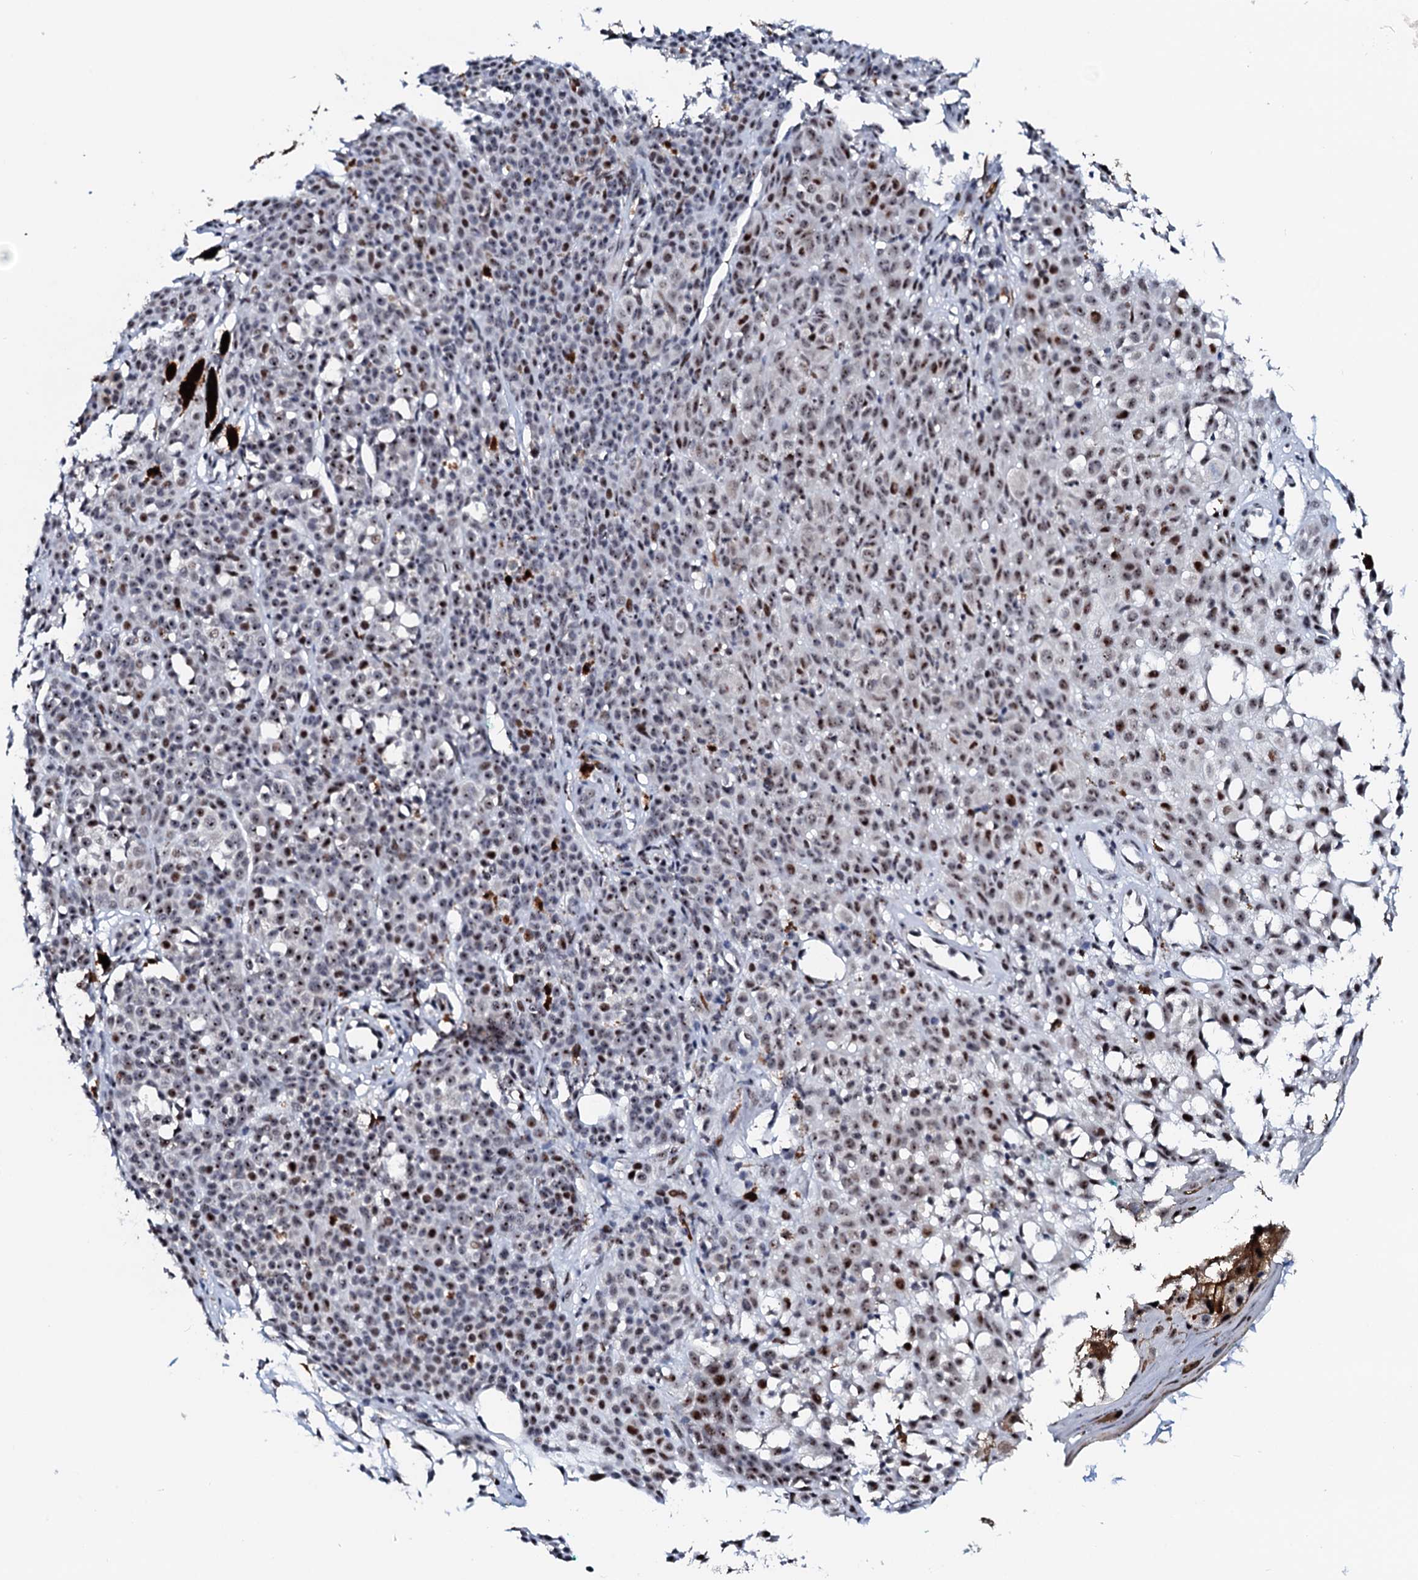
{"staining": {"intensity": "moderate", "quantity": "25%-75%", "location": "nuclear"}, "tissue": "melanoma", "cell_type": "Tumor cells", "image_type": "cancer", "snomed": [{"axis": "morphology", "description": "Malignant melanoma, NOS"}, {"axis": "topography", "description": "Skin of leg"}], "caption": "The photomicrograph exhibits staining of melanoma, revealing moderate nuclear protein staining (brown color) within tumor cells. The protein of interest is stained brown, and the nuclei are stained in blue (DAB IHC with brightfield microscopy, high magnification).", "gene": "NEUROG3", "patient": {"sex": "female", "age": 72}}